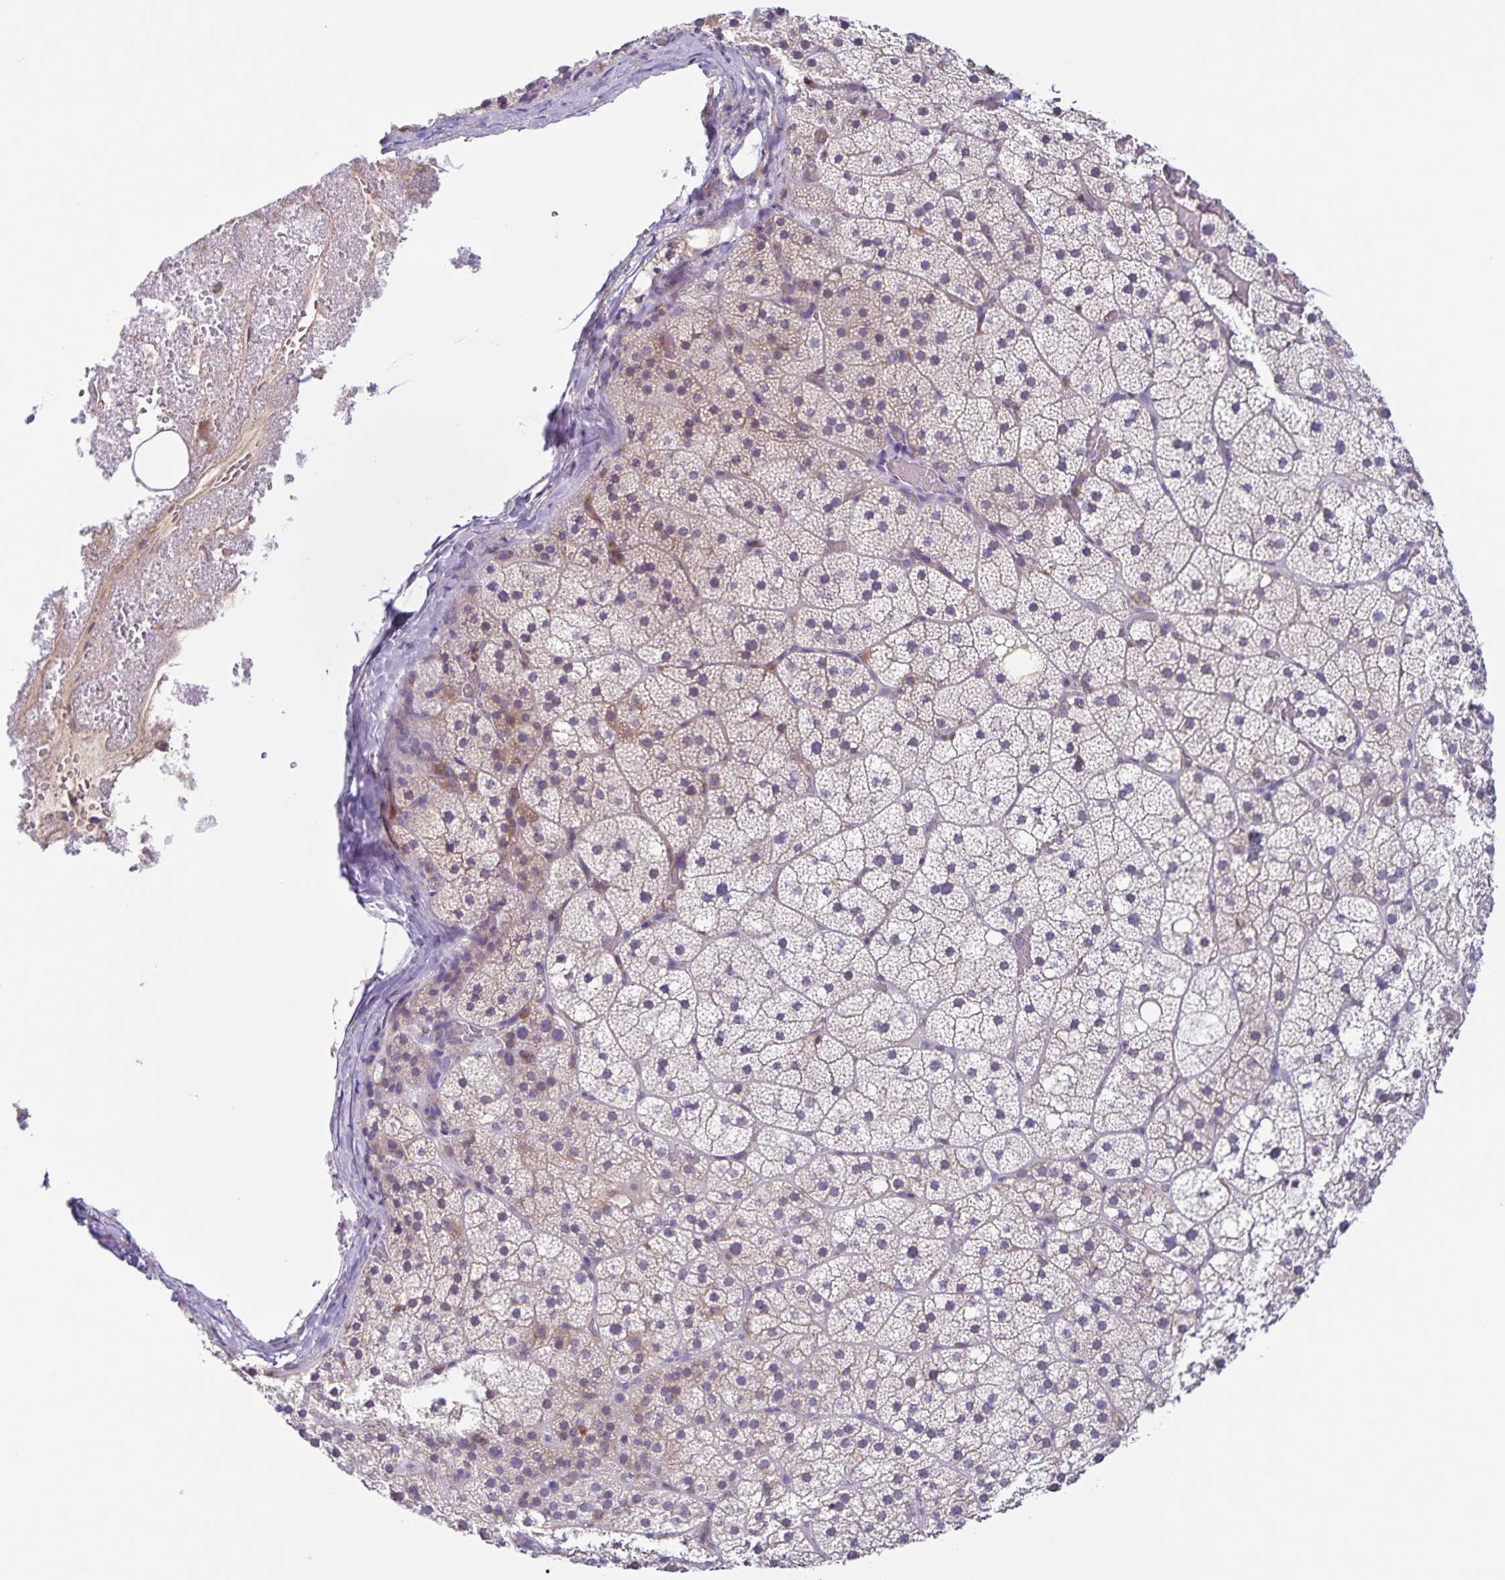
{"staining": {"intensity": "weak", "quantity": "<25%", "location": "cytoplasmic/membranous"}, "tissue": "adrenal gland", "cell_type": "Glandular cells", "image_type": "normal", "snomed": [{"axis": "morphology", "description": "Normal tissue, NOS"}, {"axis": "topography", "description": "Adrenal gland"}], "caption": "Human adrenal gland stained for a protein using immunohistochemistry (IHC) demonstrates no expression in glandular cells.", "gene": "STPG4", "patient": {"sex": "male", "age": 53}}